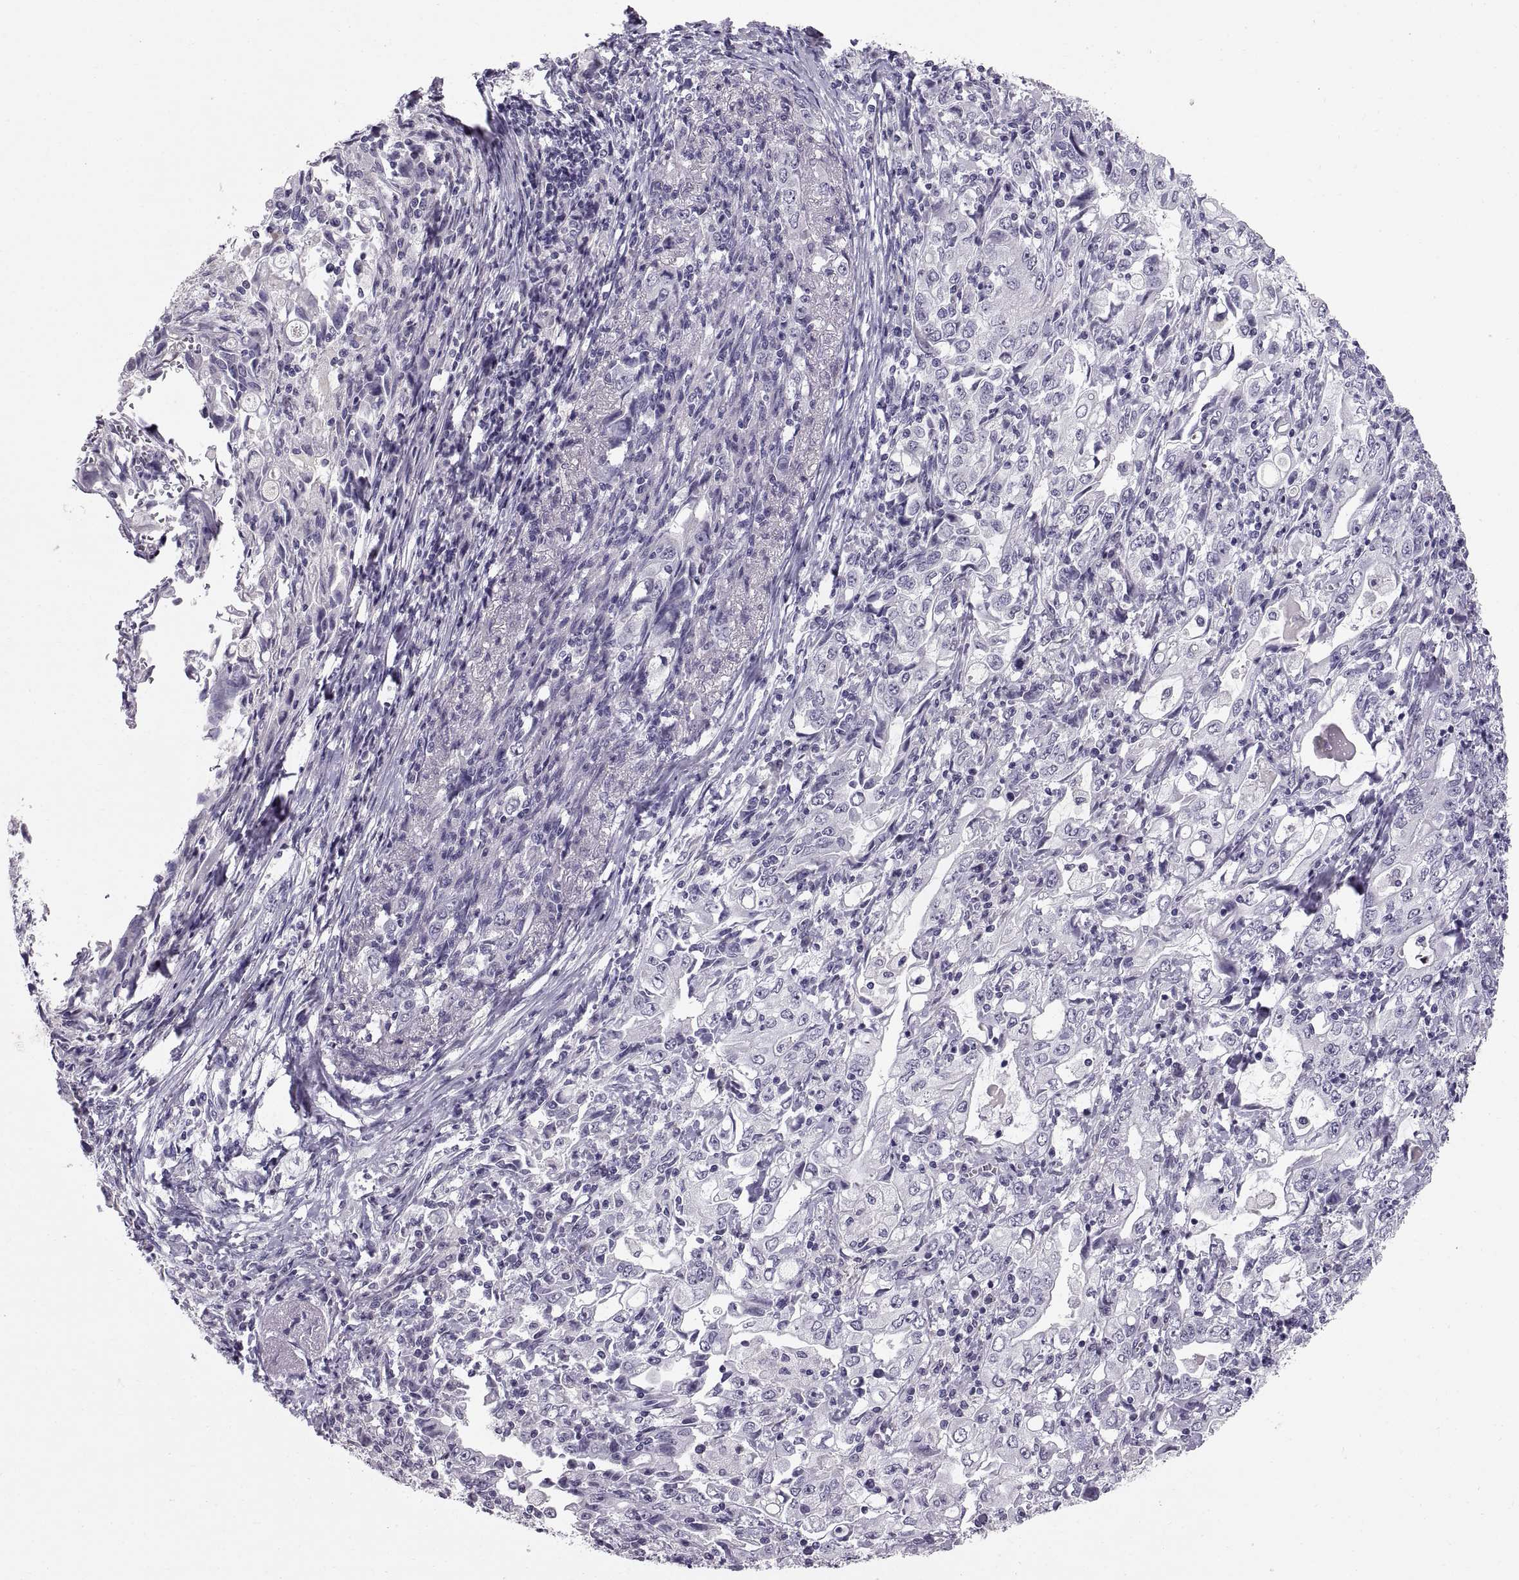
{"staining": {"intensity": "negative", "quantity": "none", "location": "none"}, "tissue": "stomach cancer", "cell_type": "Tumor cells", "image_type": "cancer", "snomed": [{"axis": "morphology", "description": "Adenocarcinoma, NOS"}, {"axis": "topography", "description": "Stomach, lower"}], "caption": "DAB immunohistochemical staining of human stomach cancer demonstrates no significant expression in tumor cells.", "gene": "SPACDR", "patient": {"sex": "female", "age": 72}}